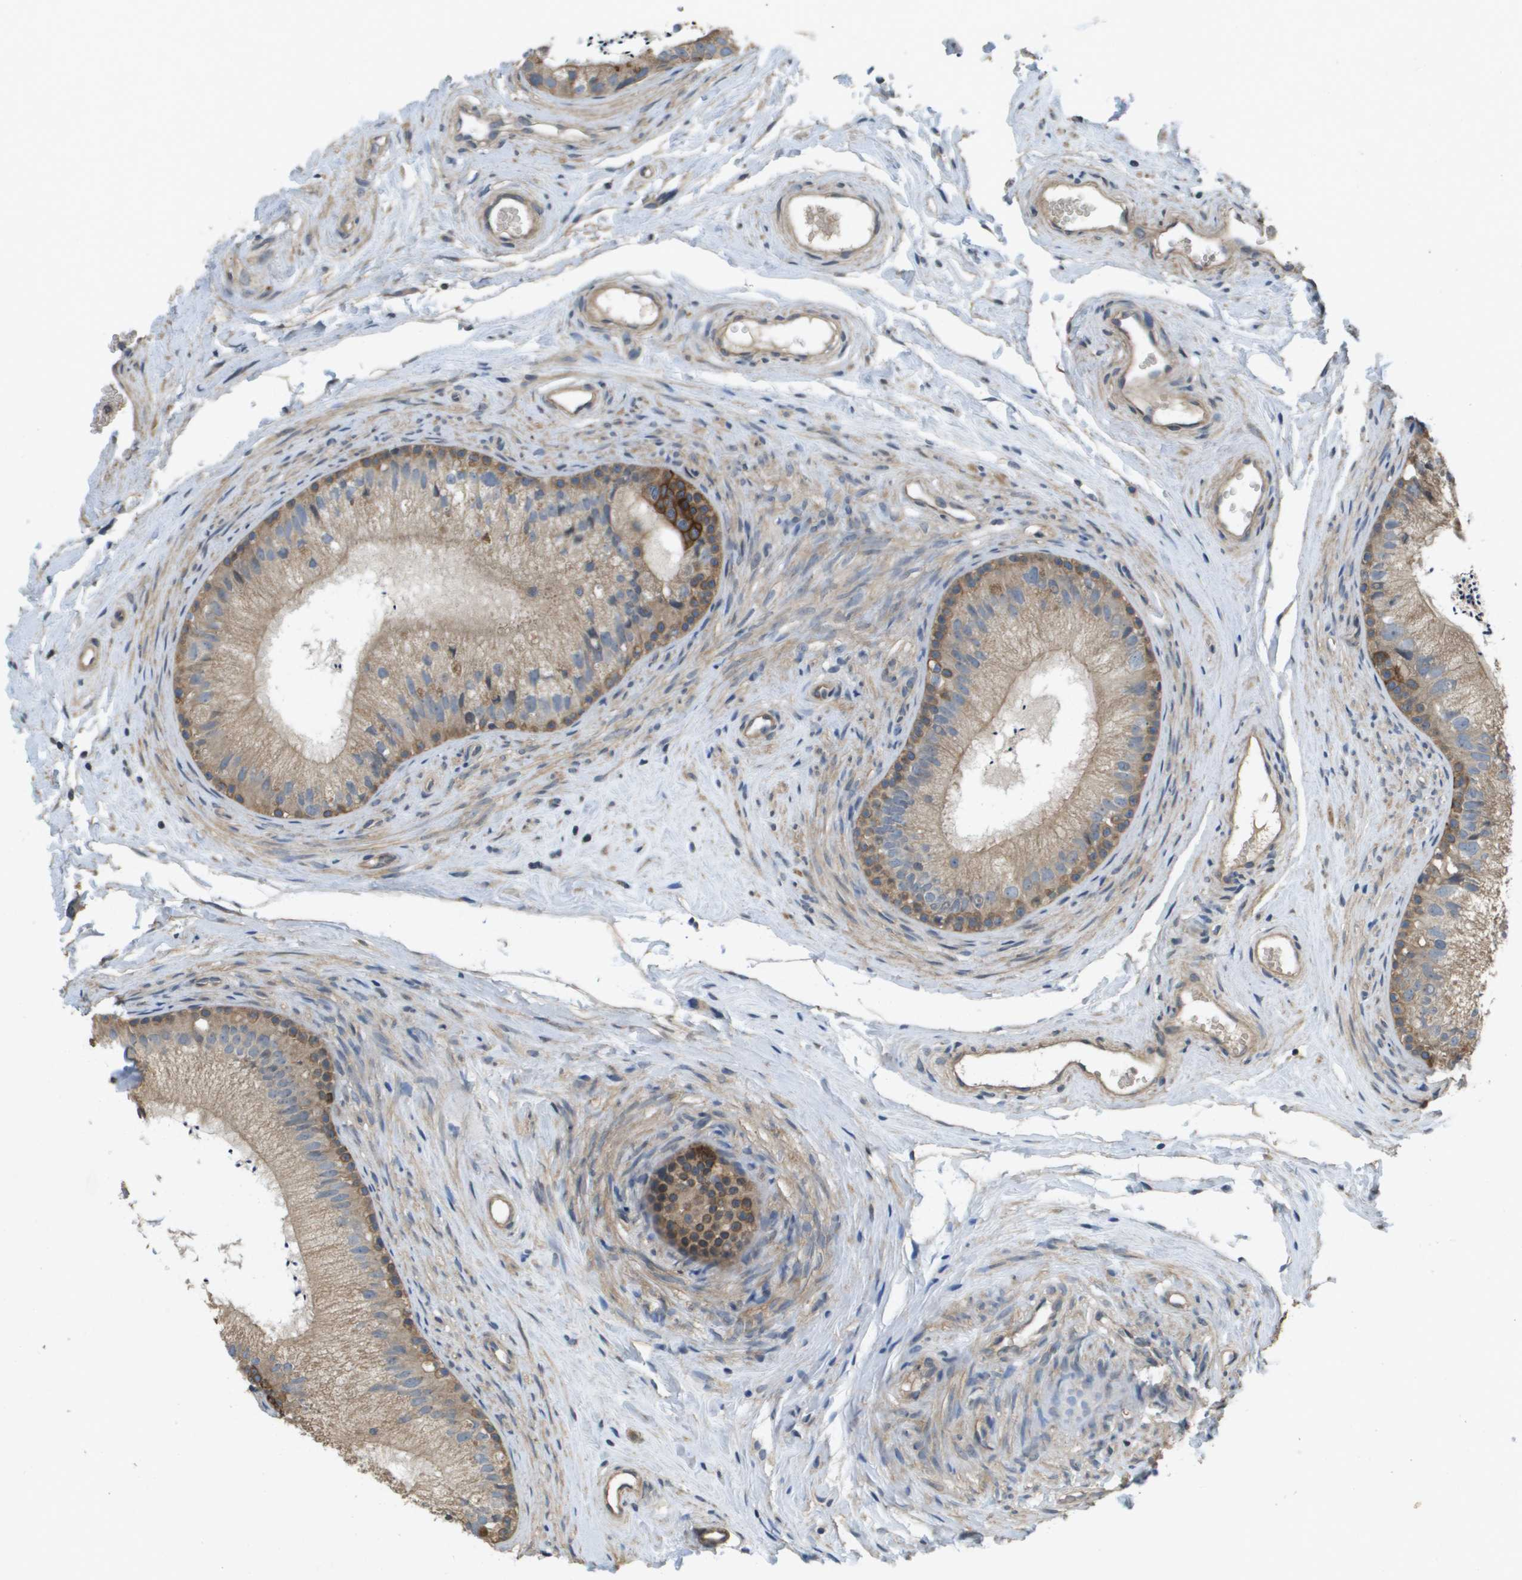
{"staining": {"intensity": "moderate", "quantity": "<25%", "location": "cytoplasmic/membranous"}, "tissue": "epididymis", "cell_type": "Glandular cells", "image_type": "normal", "snomed": [{"axis": "morphology", "description": "Normal tissue, NOS"}, {"axis": "topography", "description": "Epididymis"}], "caption": "IHC photomicrograph of unremarkable epididymis: human epididymis stained using immunohistochemistry (IHC) shows low levels of moderate protein expression localized specifically in the cytoplasmic/membranous of glandular cells, appearing as a cytoplasmic/membranous brown color.", "gene": "KRT23", "patient": {"sex": "male", "age": 56}}